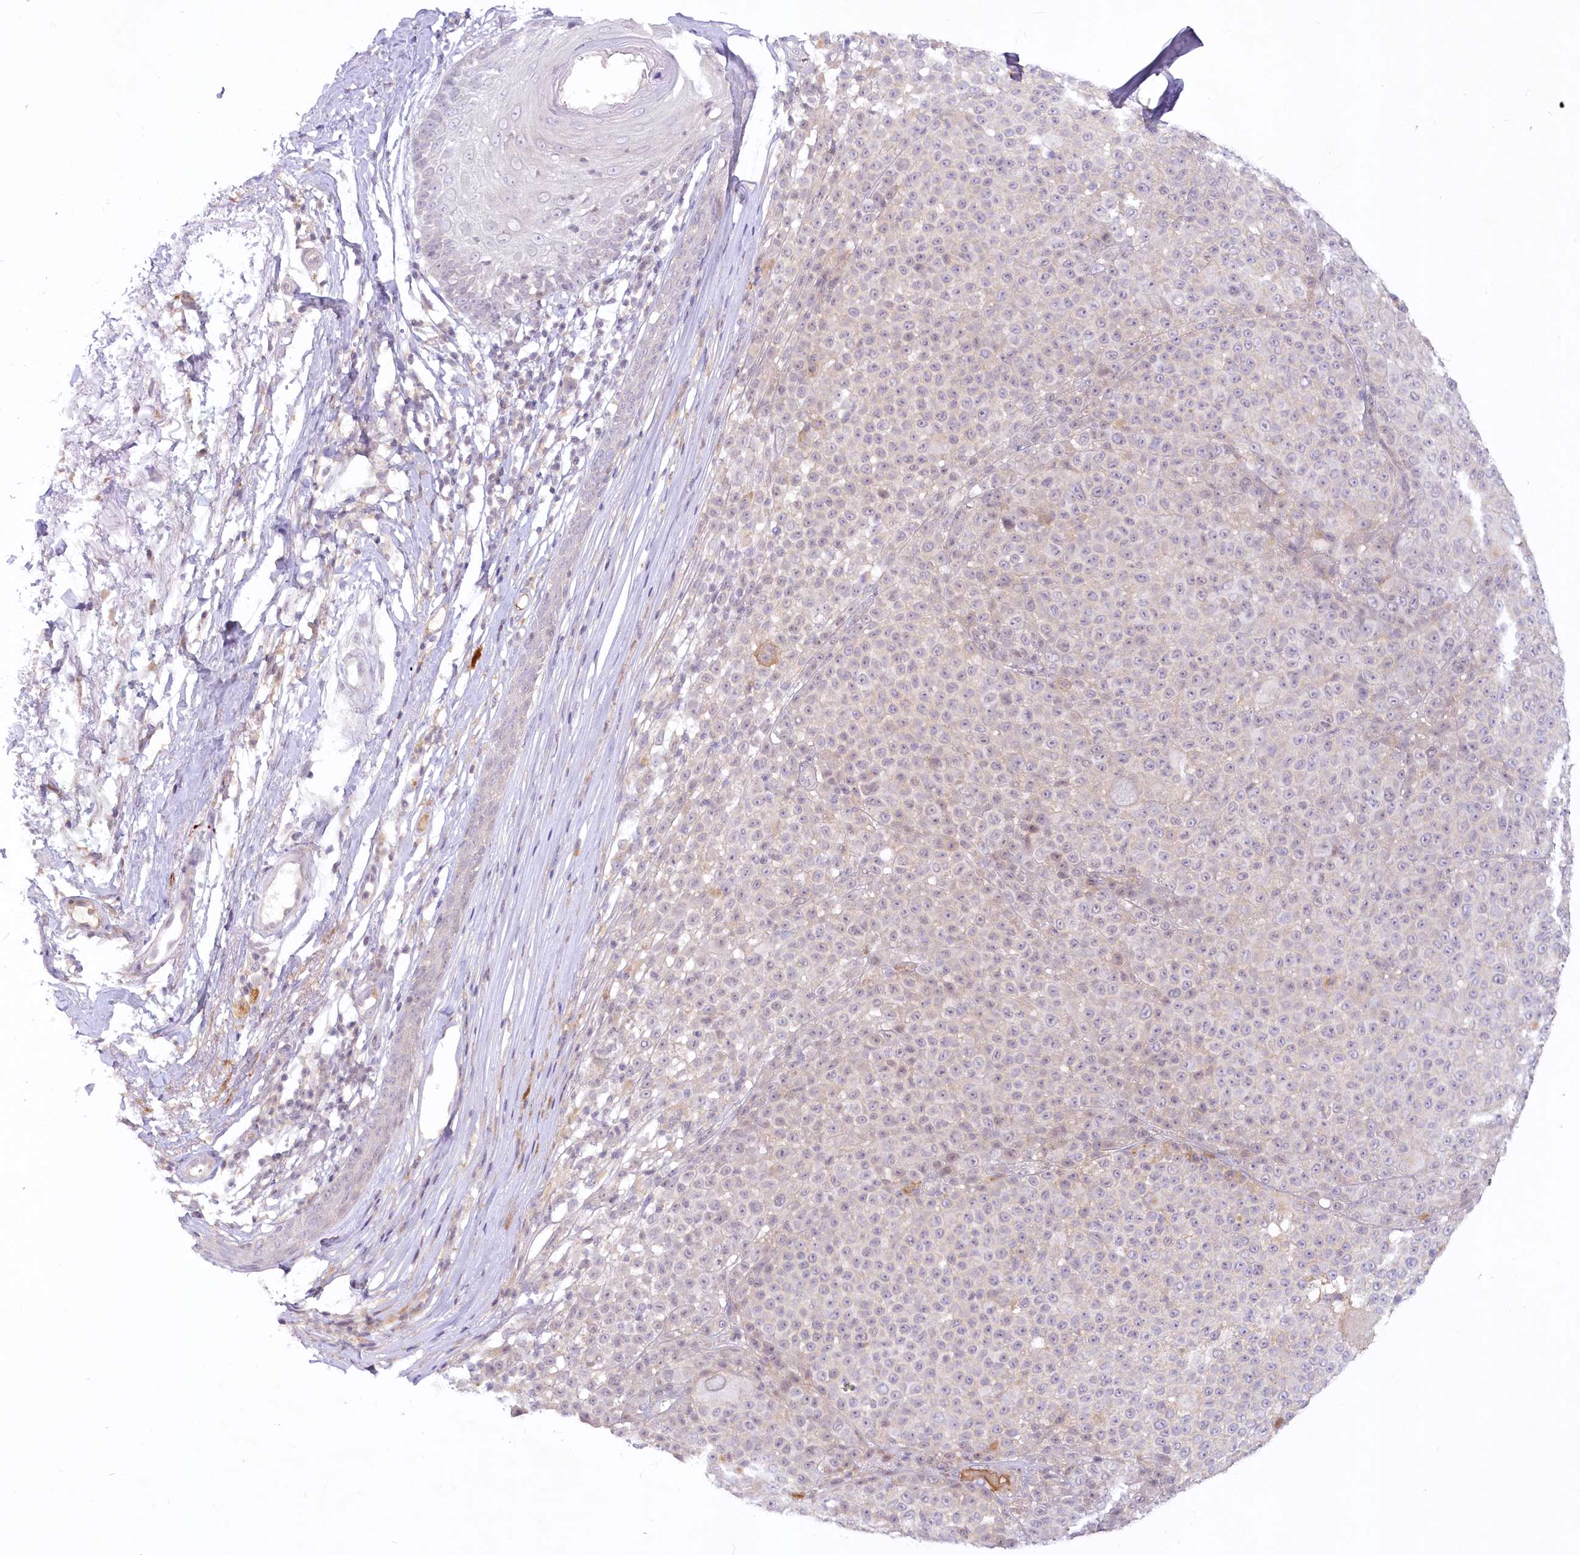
{"staining": {"intensity": "negative", "quantity": "none", "location": "none"}, "tissue": "melanoma", "cell_type": "Tumor cells", "image_type": "cancer", "snomed": [{"axis": "morphology", "description": "Malignant melanoma, NOS"}, {"axis": "topography", "description": "Skin"}], "caption": "The histopathology image shows no significant staining in tumor cells of melanoma.", "gene": "EFHC2", "patient": {"sex": "female", "age": 94}}